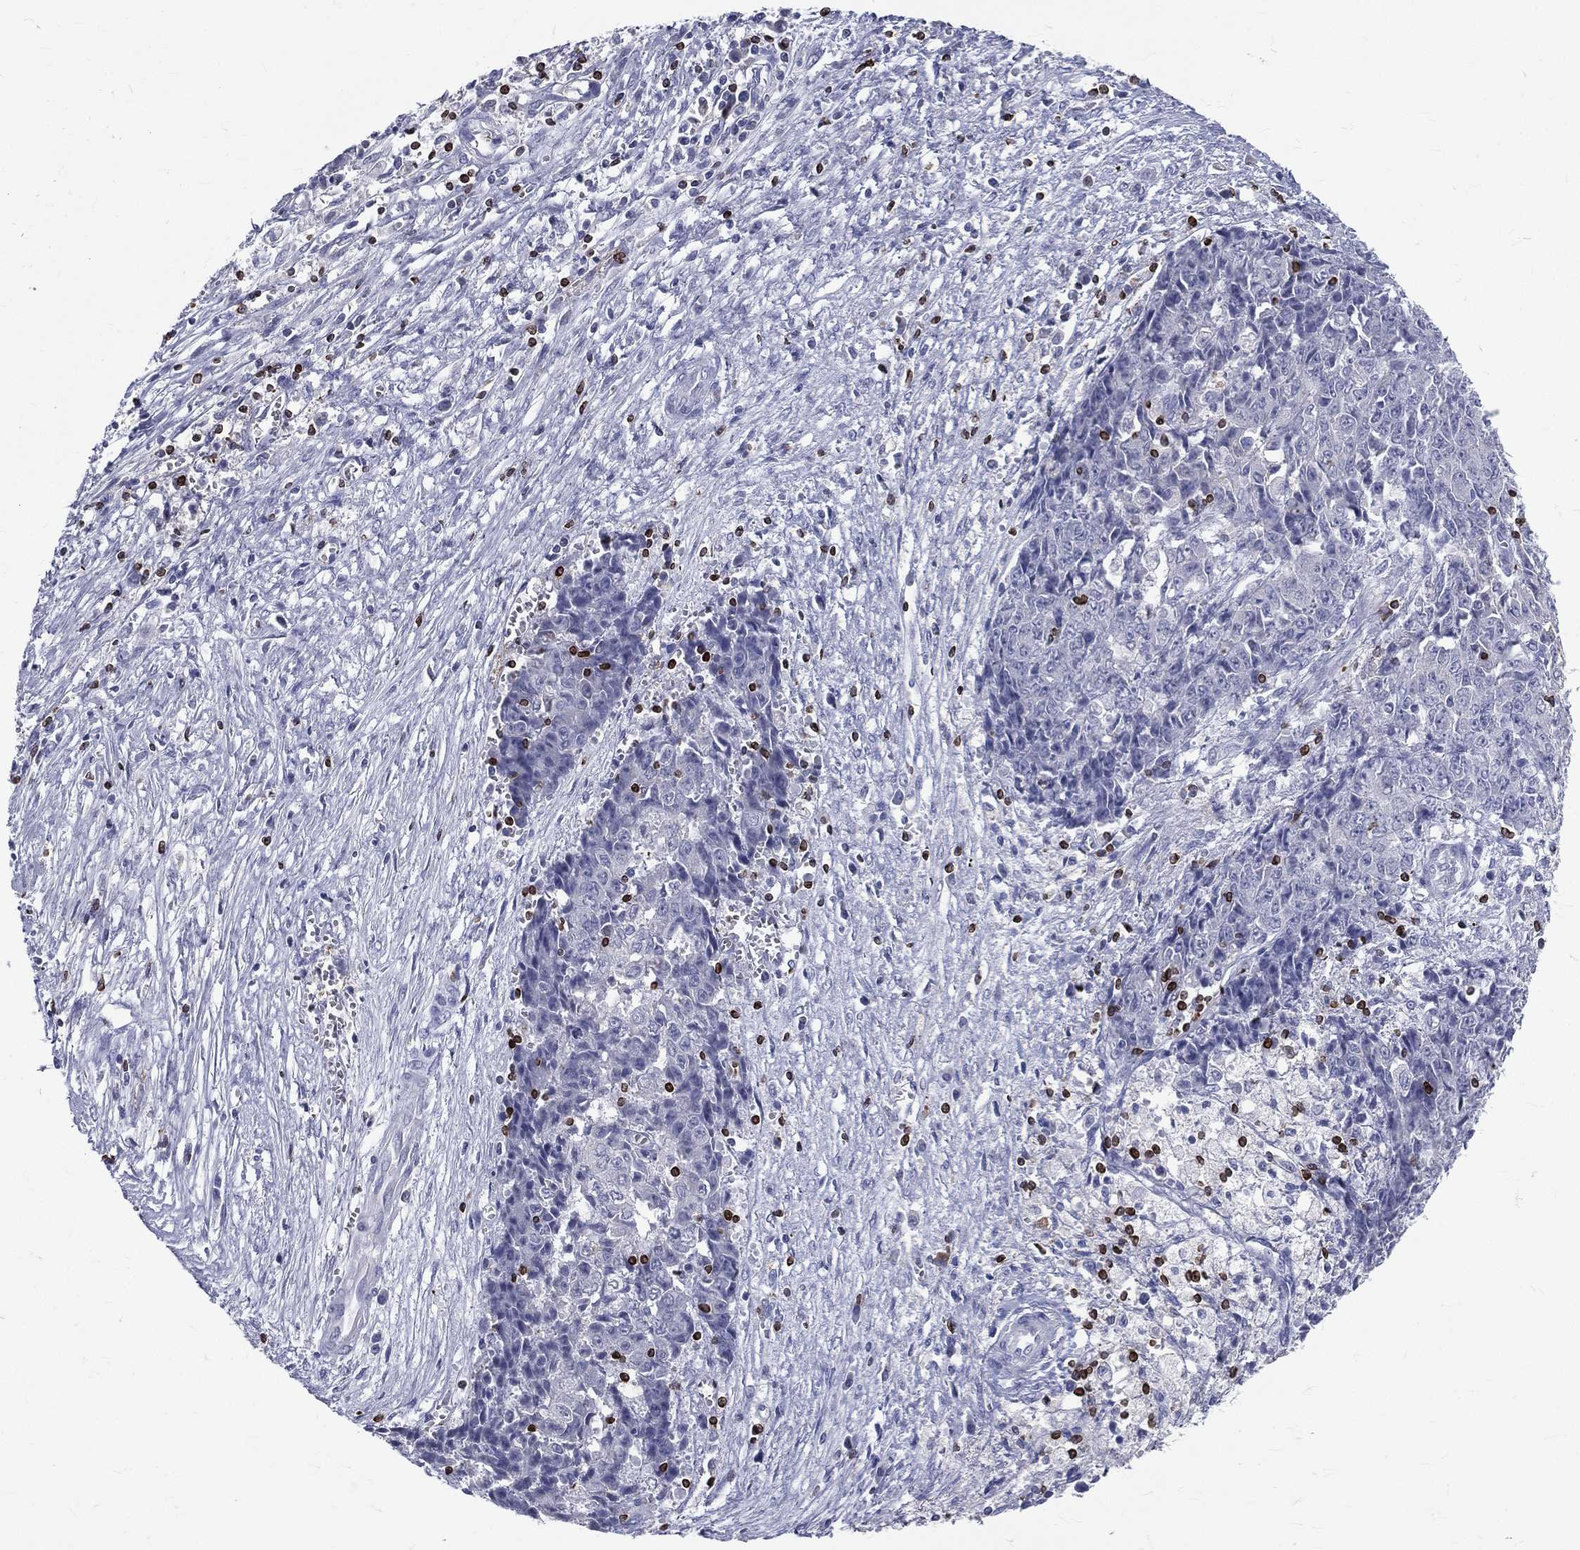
{"staining": {"intensity": "negative", "quantity": "none", "location": "none"}, "tissue": "ovarian cancer", "cell_type": "Tumor cells", "image_type": "cancer", "snomed": [{"axis": "morphology", "description": "Carcinoma, endometroid"}, {"axis": "topography", "description": "Ovary"}], "caption": "IHC histopathology image of endometroid carcinoma (ovarian) stained for a protein (brown), which reveals no positivity in tumor cells. (DAB IHC with hematoxylin counter stain).", "gene": "CTSW", "patient": {"sex": "female", "age": 42}}